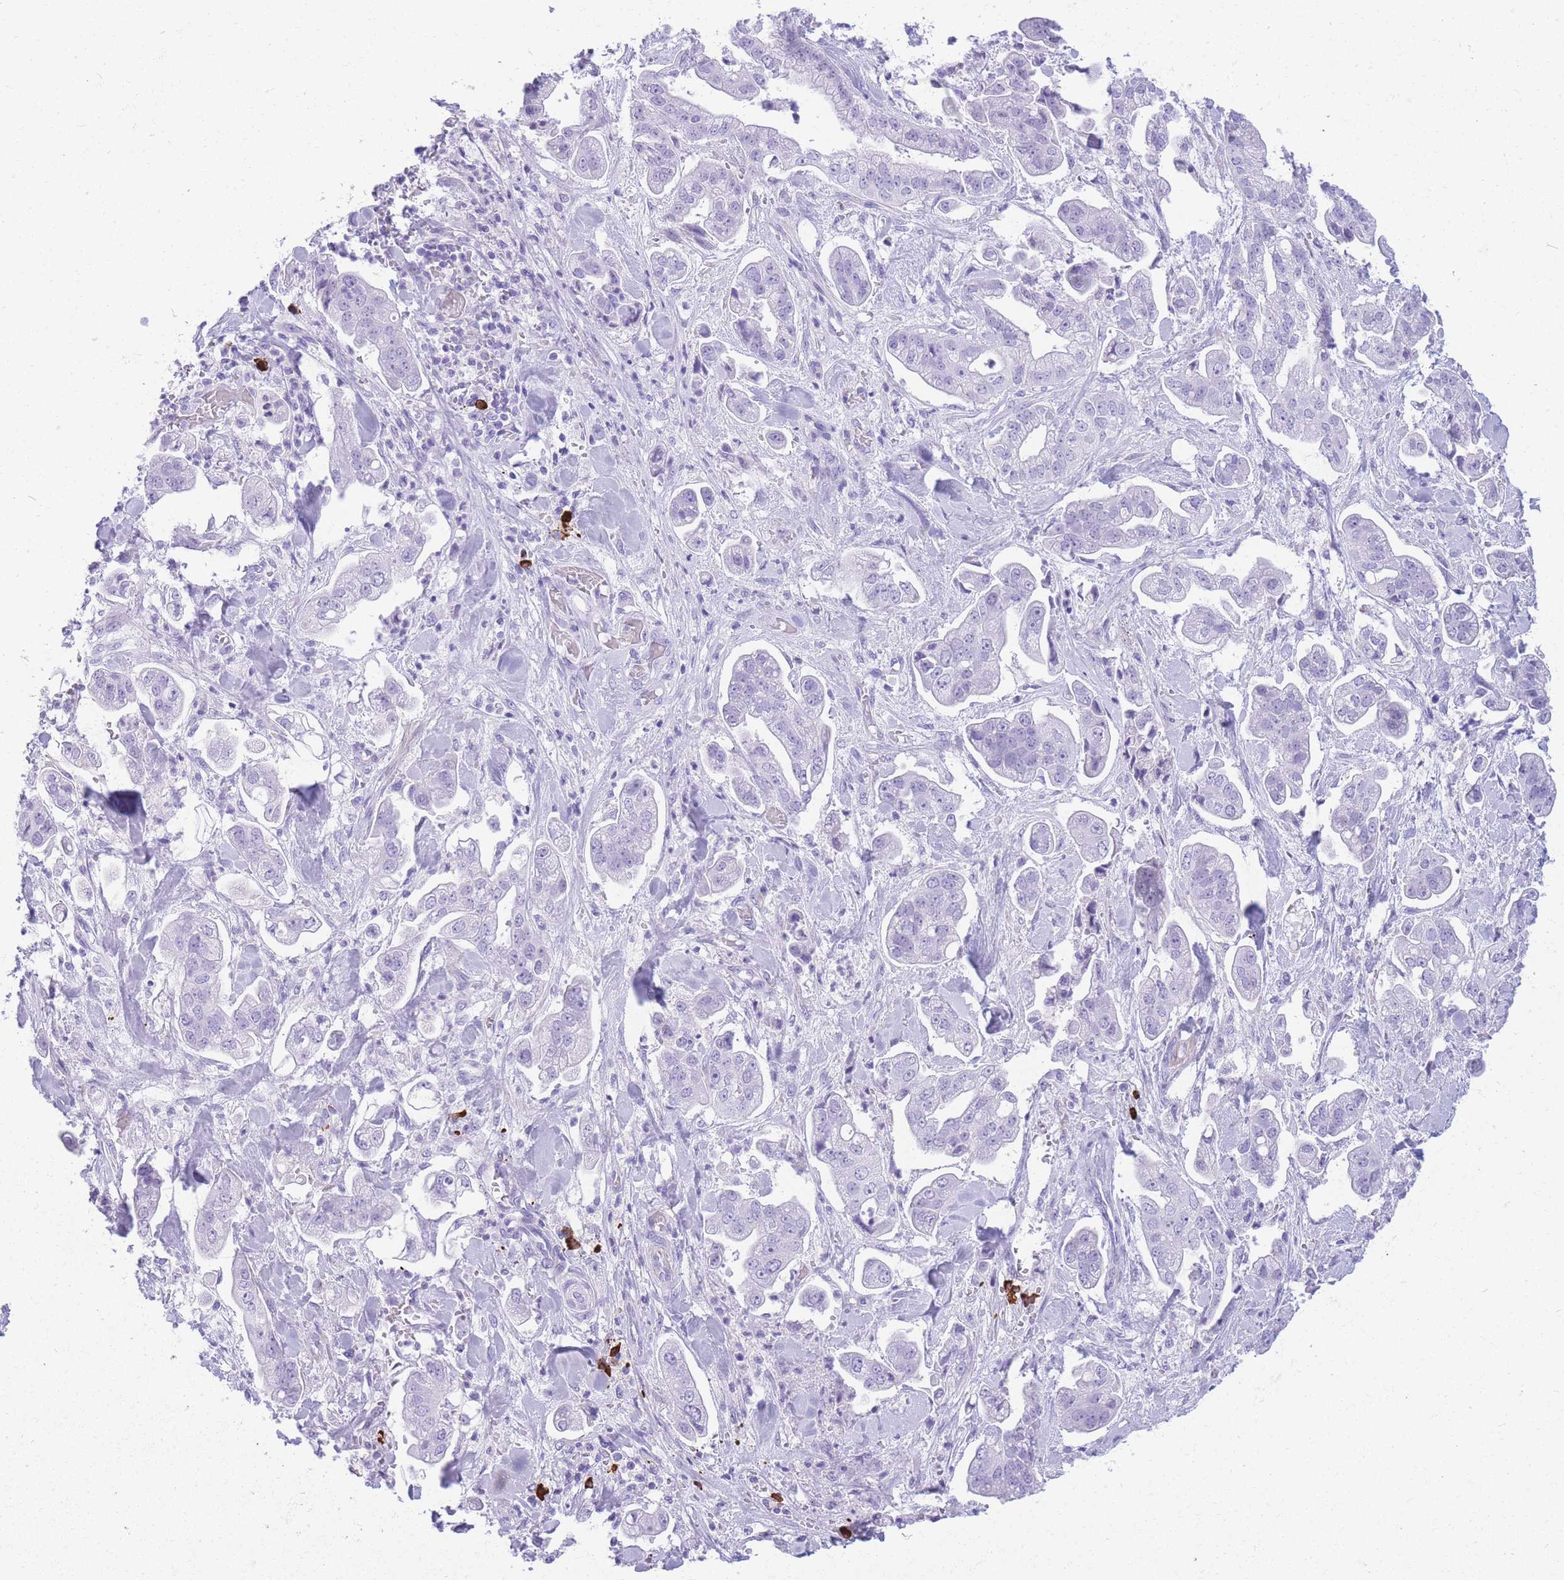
{"staining": {"intensity": "negative", "quantity": "none", "location": "none"}, "tissue": "stomach cancer", "cell_type": "Tumor cells", "image_type": "cancer", "snomed": [{"axis": "morphology", "description": "Adenocarcinoma, NOS"}, {"axis": "topography", "description": "Stomach"}], "caption": "IHC image of human stomach cancer (adenocarcinoma) stained for a protein (brown), which exhibits no expression in tumor cells.", "gene": "ZFP62", "patient": {"sex": "male", "age": 62}}